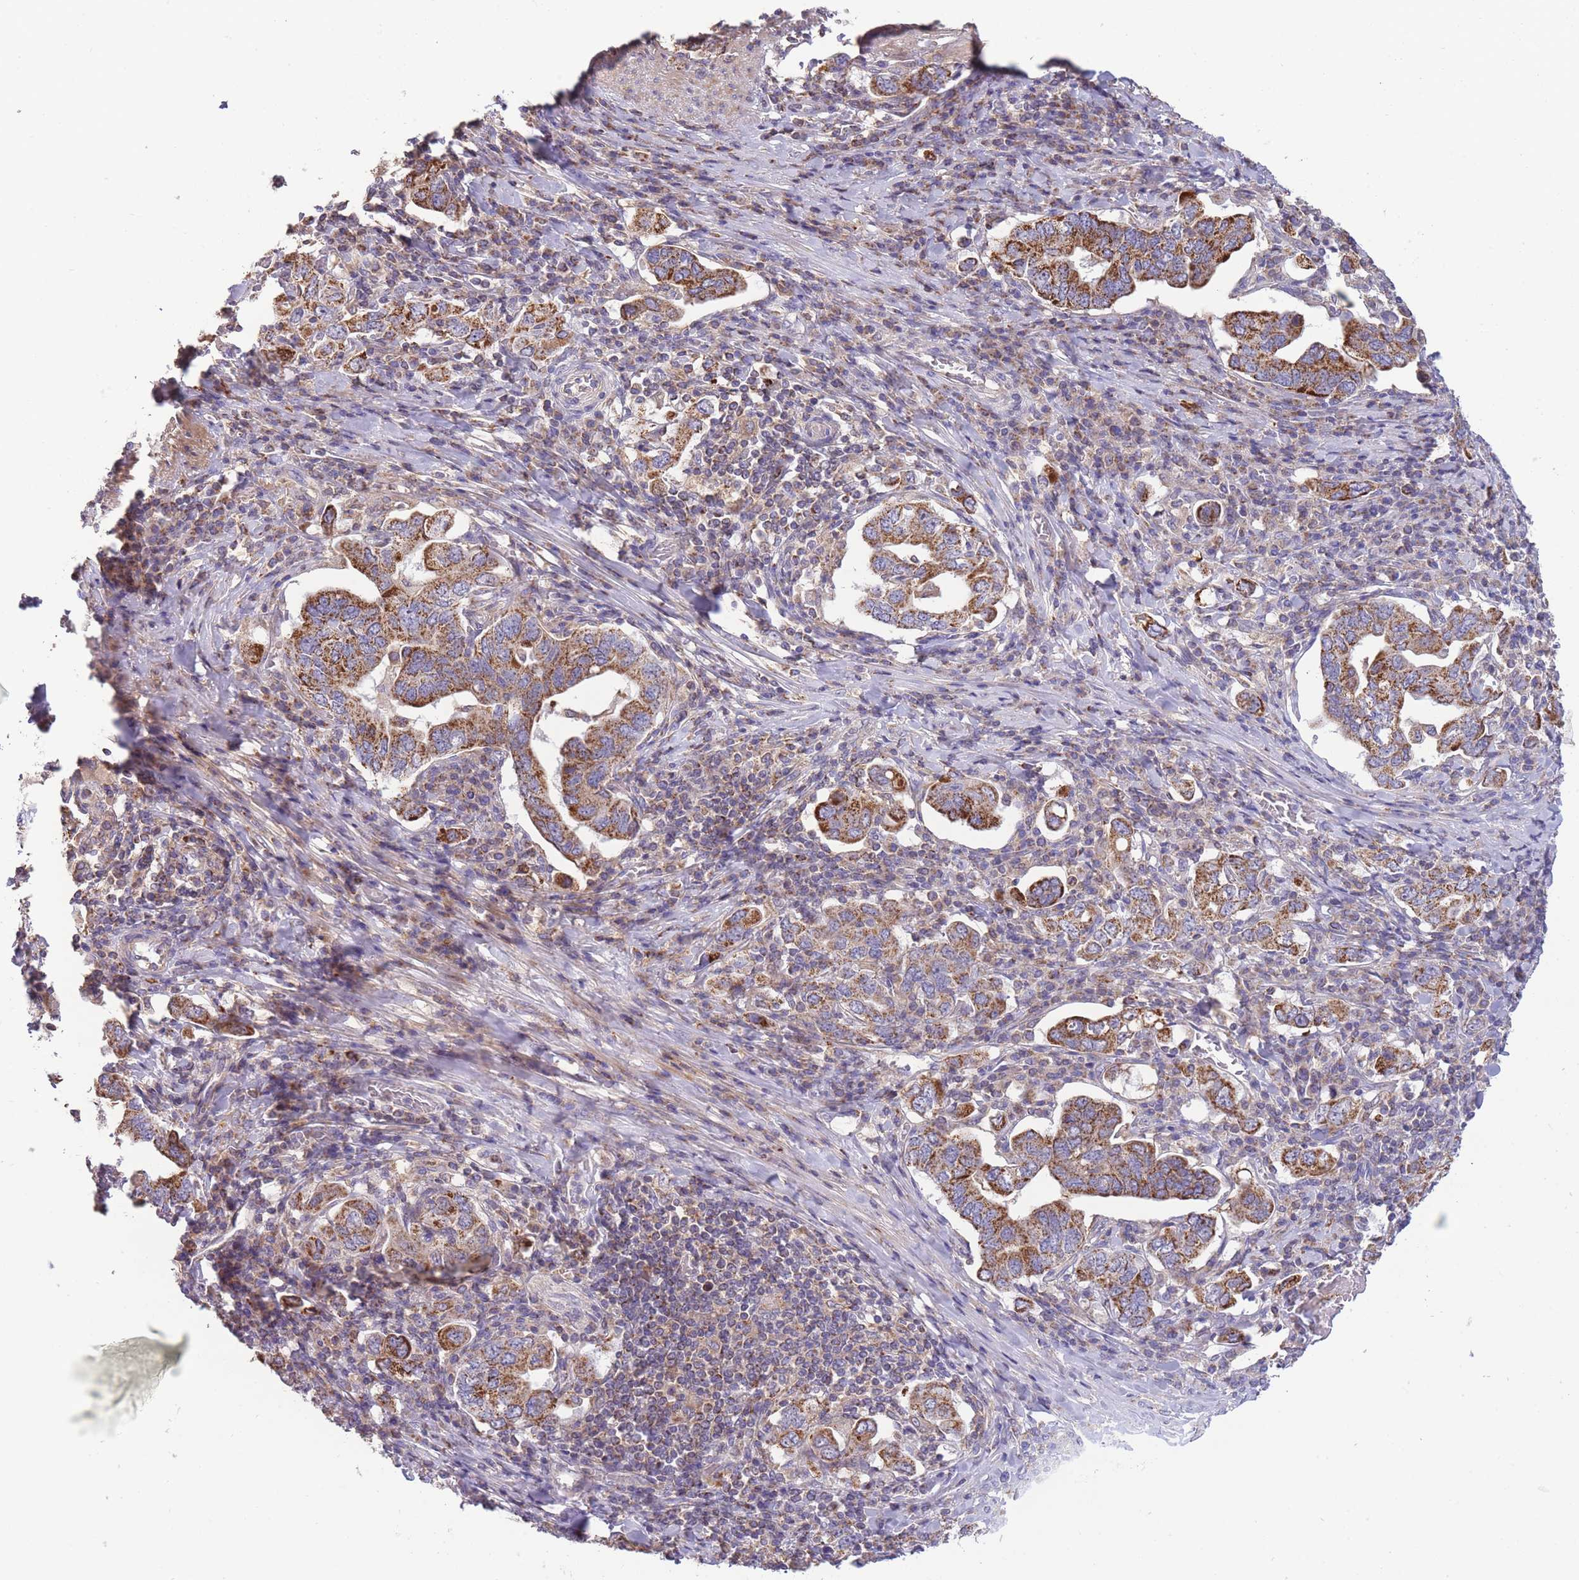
{"staining": {"intensity": "strong", "quantity": ">75%", "location": "cytoplasmic/membranous"}, "tissue": "stomach cancer", "cell_type": "Tumor cells", "image_type": "cancer", "snomed": [{"axis": "morphology", "description": "Adenocarcinoma, NOS"}, {"axis": "topography", "description": "Stomach, upper"}, {"axis": "topography", "description": "Stomach"}], "caption": "A high amount of strong cytoplasmic/membranous staining is present in about >75% of tumor cells in stomach cancer tissue. The staining was performed using DAB (3,3'-diaminobenzidine), with brown indicating positive protein expression. Nuclei are stained blue with hematoxylin.", "gene": "SLC25A42", "patient": {"sex": "male", "age": 62}}